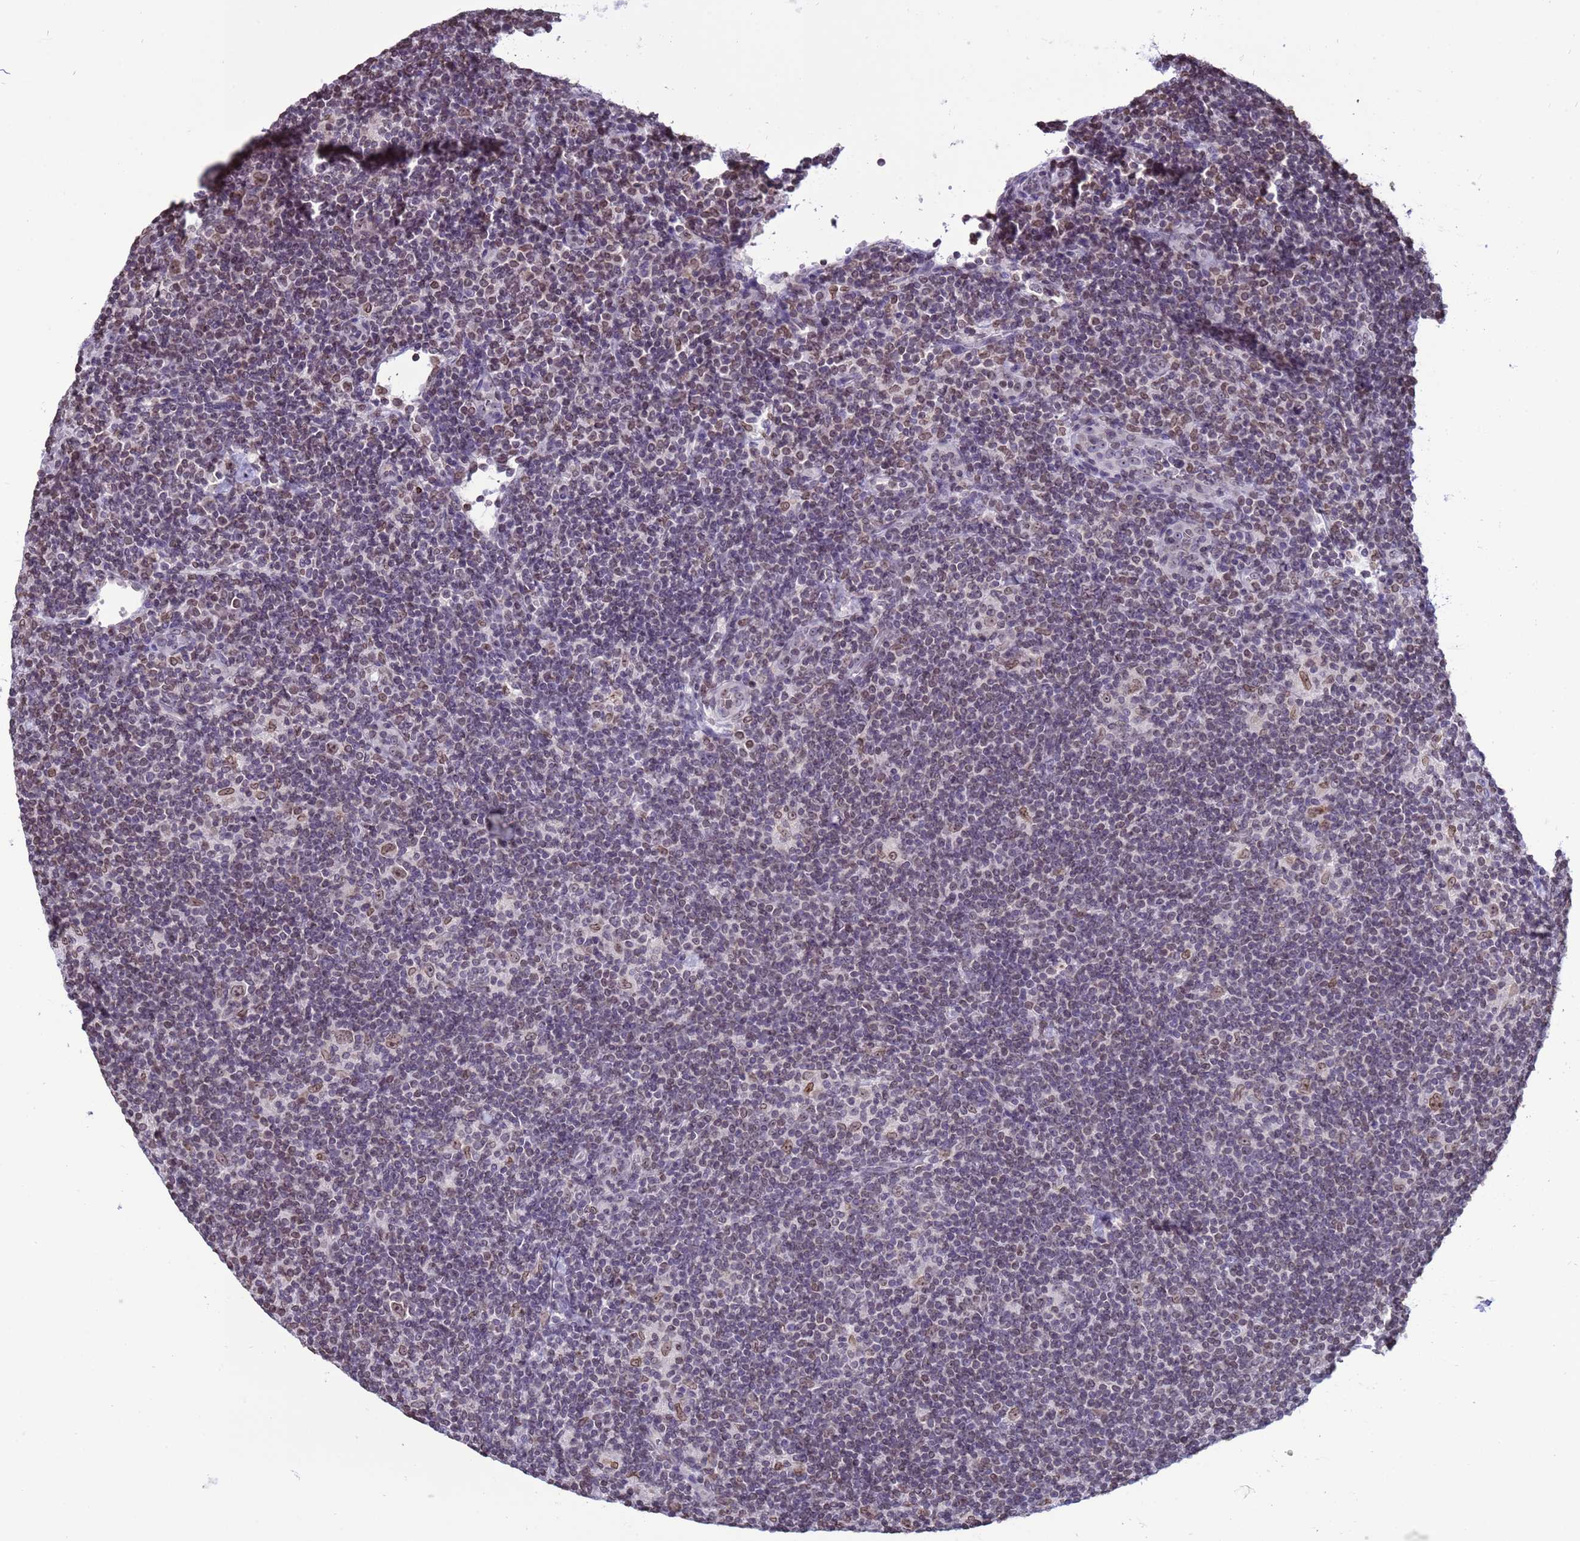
{"staining": {"intensity": "weak", "quantity": ">75%", "location": "cytoplasmic/membranous,nuclear"}, "tissue": "lymphoma", "cell_type": "Tumor cells", "image_type": "cancer", "snomed": [{"axis": "morphology", "description": "Hodgkin's disease, NOS"}, {"axis": "topography", "description": "Lymph node"}], "caption": "Immunohistochemistry (IHC) (DAB) staining of human lymphoma reveals weak cytoplasmic/membranous and nuclear protein staining in approximately >75% of tumor cells.", "gene": "DHX37", "patient": {"sex": "female", "age": 57}}